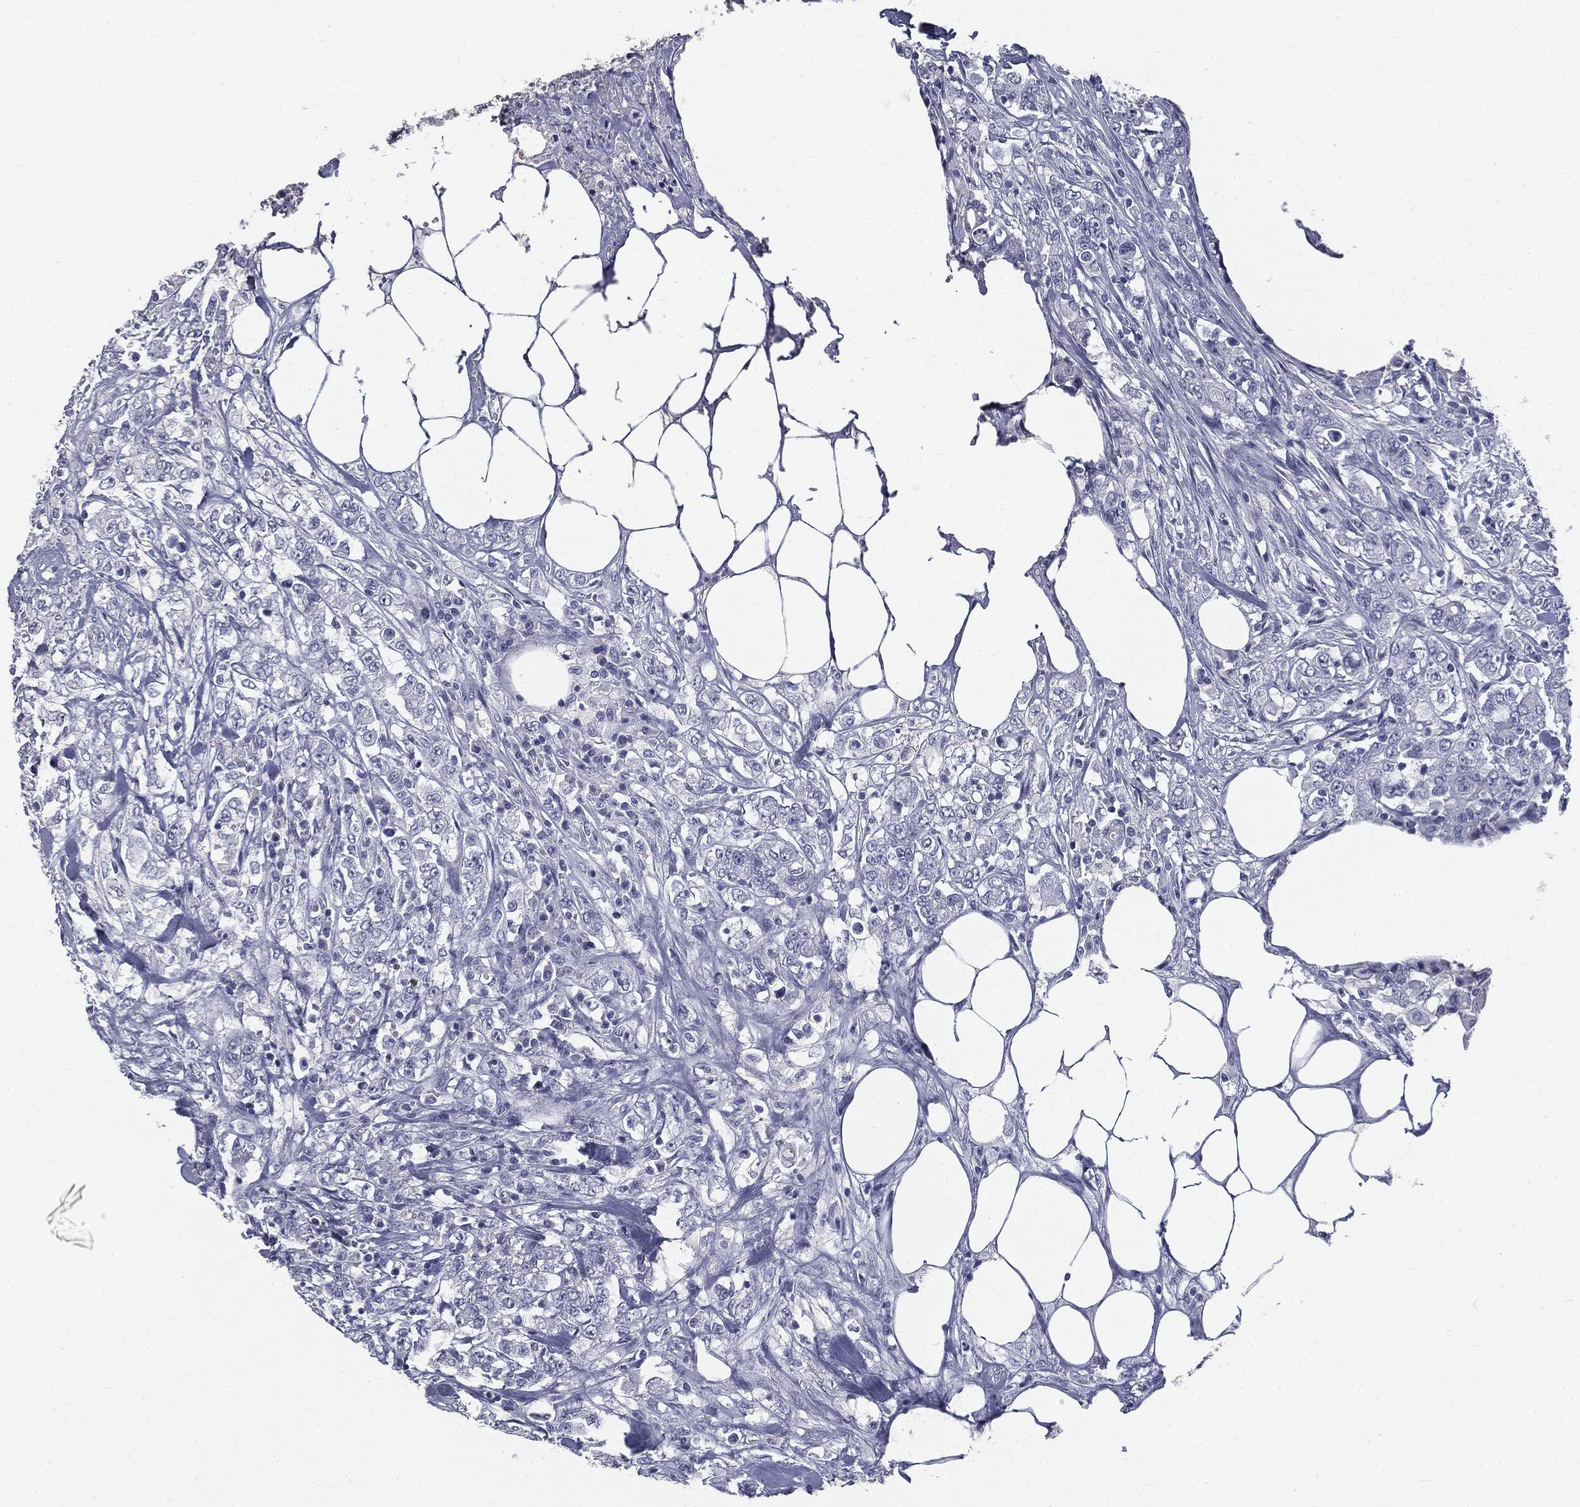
{"staining": {"intensity": "negative", "quantity": "none", "location": "none"}, "tissue": "colorectal cancer", "cell_type": "Tumor cells", "image_type": "cancer", "snomed": [{"axis": "morphology", "description": "Adenocarcinoma, NOS"}, {"axis": "topography", "description": "Colon"}], "caption": "High power microscopy histopathology image of an immunohistochemistry (IHC) image of colorectal cancer, revealing no significant positivity in tumor cells.", "gene": "AFP", "patient": {"sex": "female", "age": 48}}